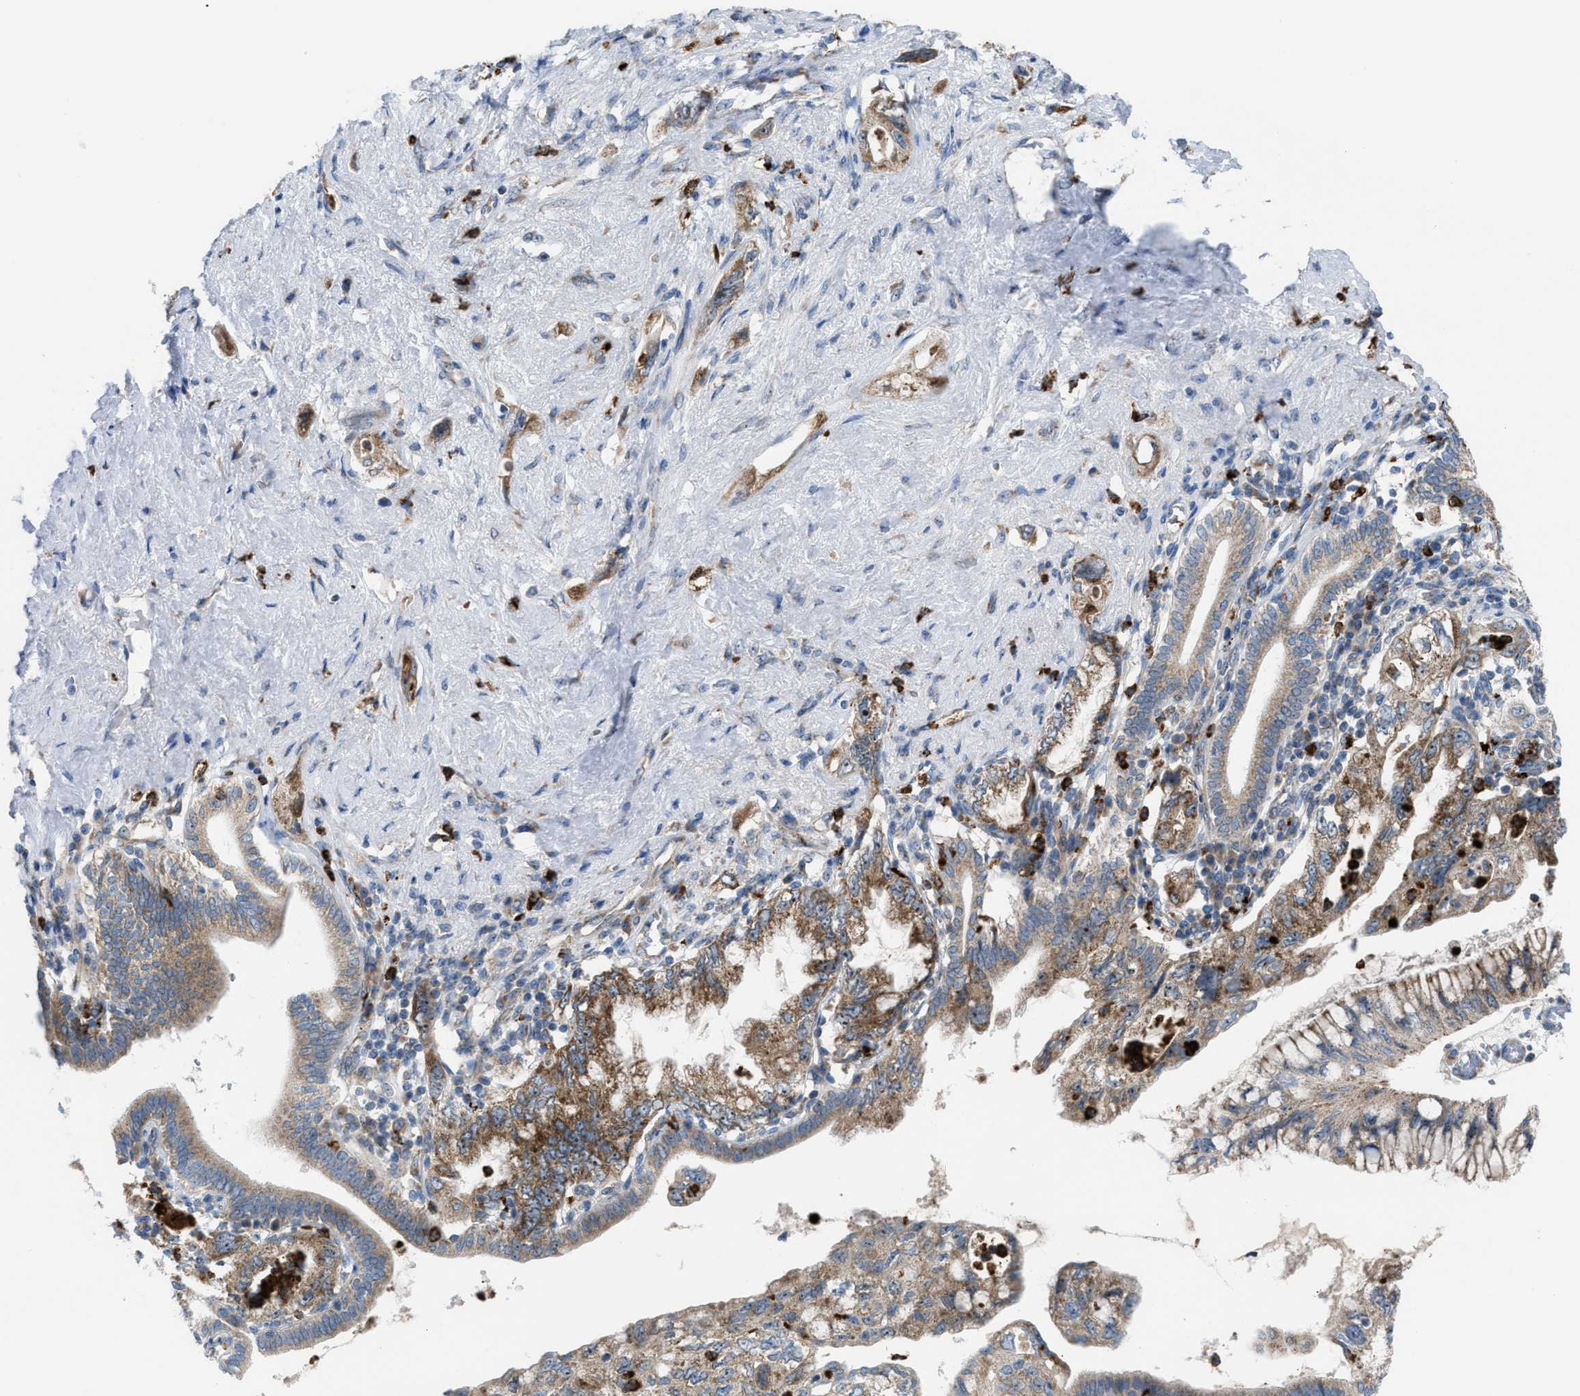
{"staining": {"intensity": "moderate", "quantity": ">75%", "location": "cytoplasmic/membranous"}, "tissue": "pancreatic cancer", "cell_type": "Tumor cells", "image_type": "cancer", "snomed": [{"axis": "morphology", "description": "Adenocarcinoma, NOS"}, {"axis": "topography", "description": "Pancreas"}], "caption": "Immunohistochemistry (IHC) photomicrograph of neoplastic tissue: human pancreatic cancer (adenocarcinoma) stained using immunohistochemistry demonstrates medium levels of moderate protein expression localized specifically in the cytoplasmic/membranous of tumor cells, appearing as a cytoplasmic/membranous brown color.", "gene": "TPH1", "patient": {"sex": "female", "age": 73}}